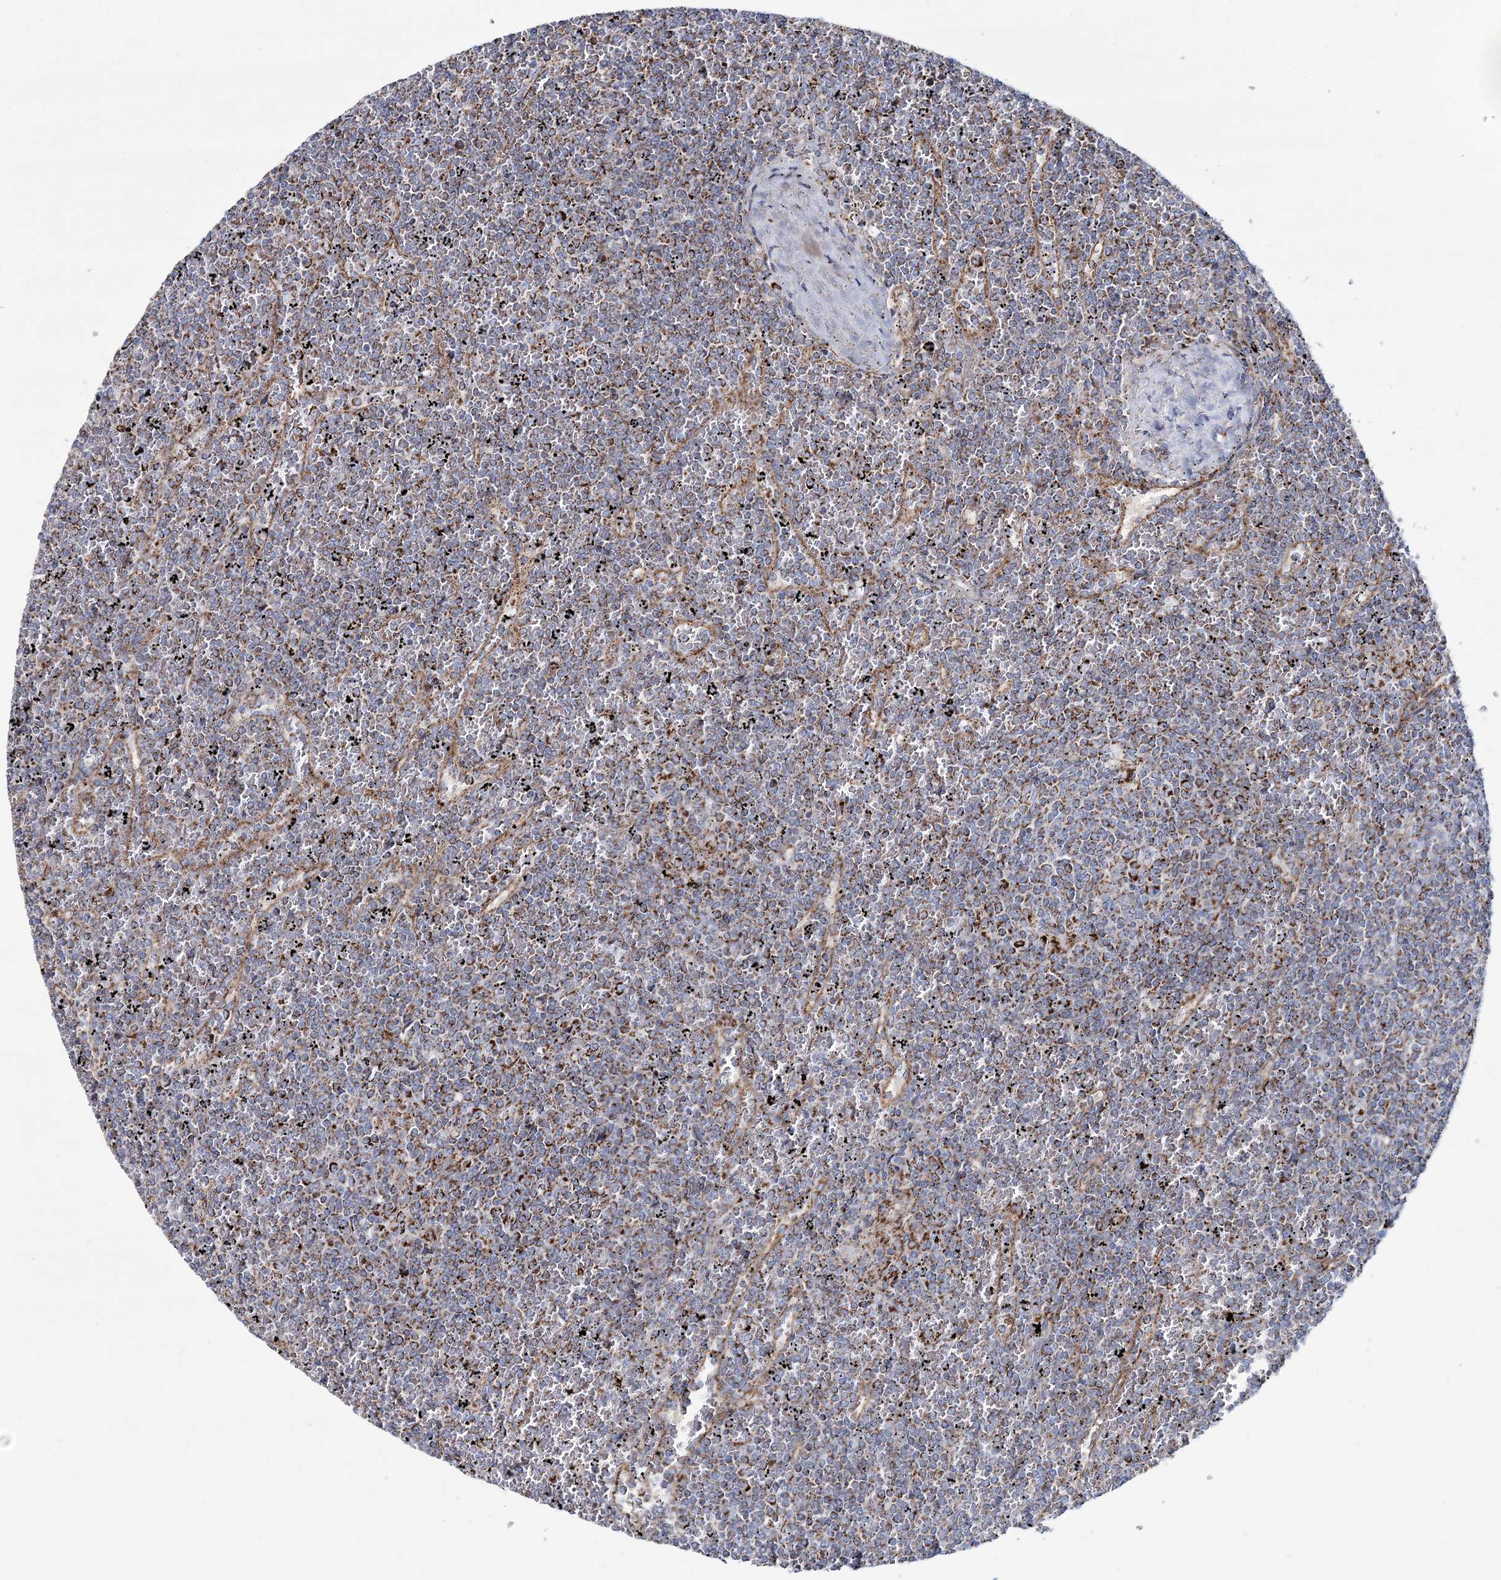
{"staining": {"intensity": "moderate", "quantity": ">75%", "location": "cytoplasmic/membranous"}, "tissue": "lymphoma", "cell_type": "Tumor cells", "image_type": "cancer", "snomed": [{"axis": "morphology", "description": "Malignant lymphoma, non-Hodgkin's type, Low grade"}, {"axis": "topography", "description": "Spleen"}], "caption": "The immunohistochemical stain highlights moderate cytoplasmic/membranous expression in tumor cells of lymphoma tissue. (Stains: DAB (3,3'-diaminobenzidine) in brown, nuclei in blue, Microscopy: brightfield microscopy at high magnification).", "gene": "ARHGAP6", "patient": {"sex": "female", "age": 19}}